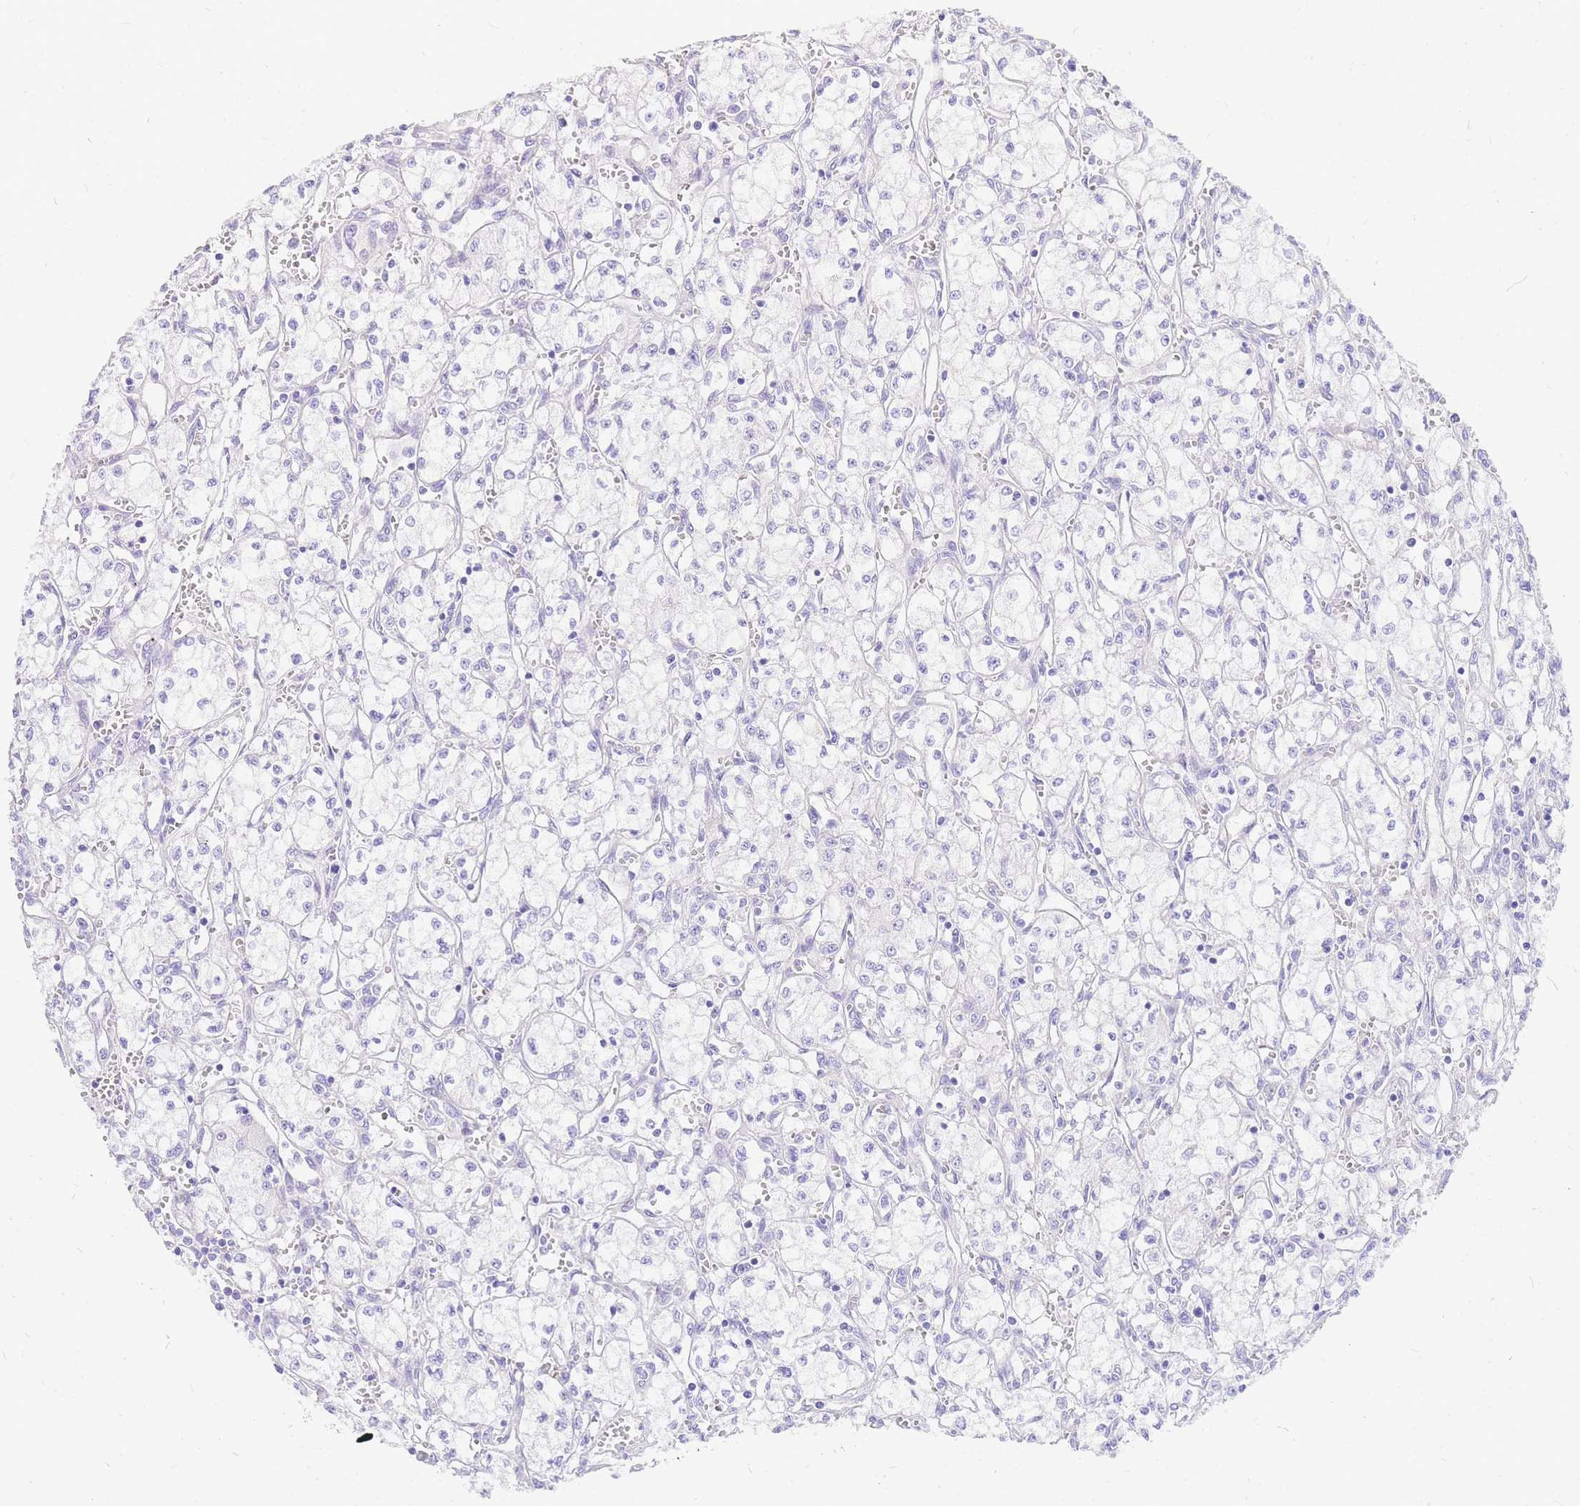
{"staining": {"intensity": "negative", "quantity": "none", "location": "none"}, "tissue": "renal cancer", "cell_type": "Tumor cells", "image_type": "cancer", "snomed": [{"axis": "morphology", "description": "Adenocarcinoma, NOS"}, {"axis": "topography", "description": "Kidney"}], "caption": "IHC photomicrograph of human renal cancer (adenocarcinoma) stained for a protein (brown), which exhibits no staining in tumor cells. Nuclei are stained in blue.", "gene": "UPK1A", "patient": {"sex": "male", "age": 59}}